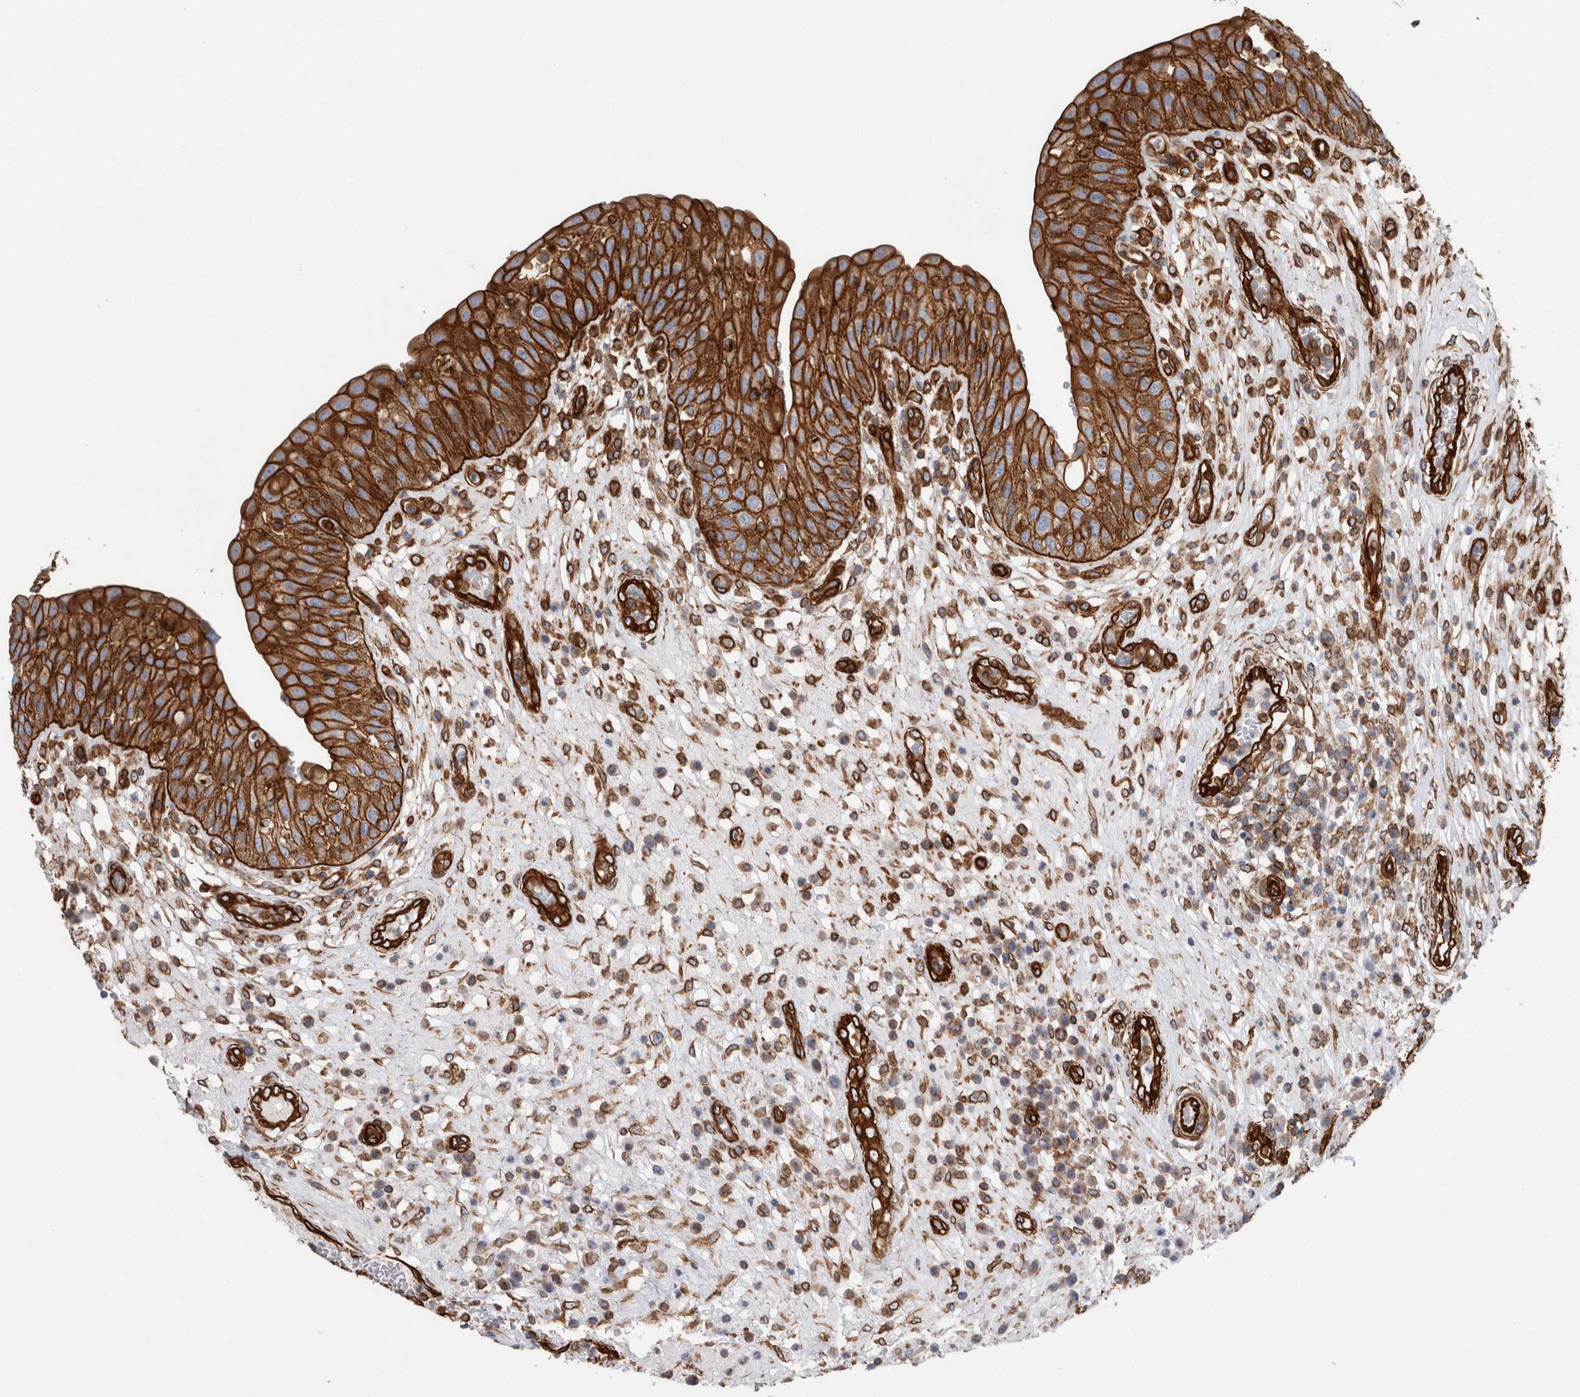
{"staining": {"intensity": "strong", "quantity": ">75%", "location": "cytoplasmic/membranous"}, "tissue": "urinary bladder", "cell_type": "Urothelial cells", "image_type": "normal", "snomed": [{"axis": "morphology", "description": "Normal tissue, NOS"}, {"axis": "topography", "description": "Urinary bladder"}], "caption": "The micrograph displays staining of benign urinary bladder, revealing strong cytoplasmic/membranous protein positivity (brown color) within urothelial cells.", "gene": "PLEC", "patient": {"sex": "female", "age": 62}}